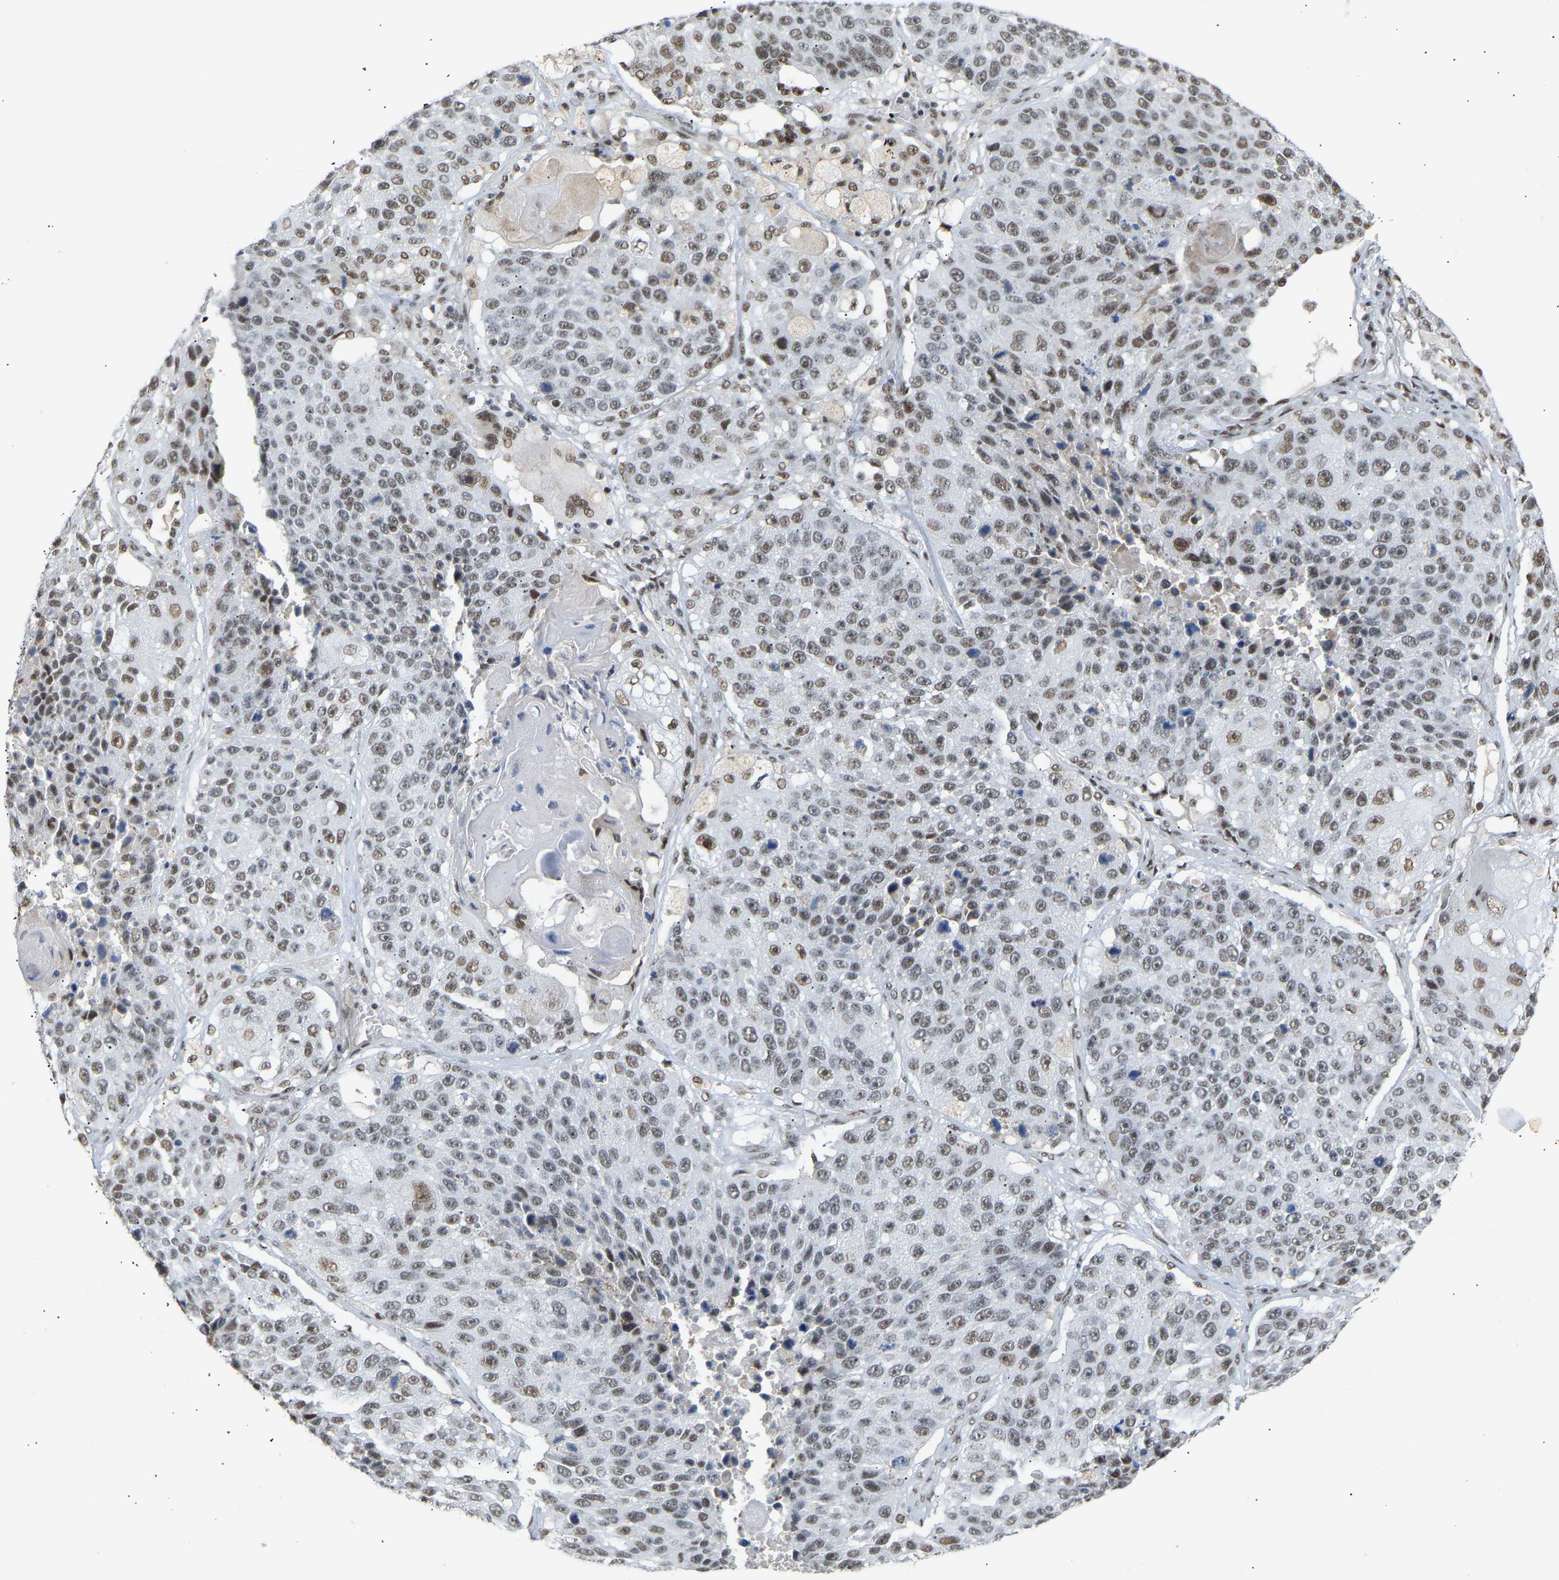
{"staining": {"intensity": "moderate", "quantity": ">75%", "location": "nuclear"}, "tissue": "lung cancer", "cell_type": "Tumor cells", "image_type": "cancer", "snomed": [{"axis": "morphology", "description": "Squamous cell carcinoma, NOS"}, {"axis": "topography", "description": "Lung"}], "caption": "The image exhibits immunohistochemical staining of lung cancer. There is moderate nuclear positivity is present in about >75% of tumor cells.", "gene": "NELFB", "patient": {"sex": "male", "age": 61}}